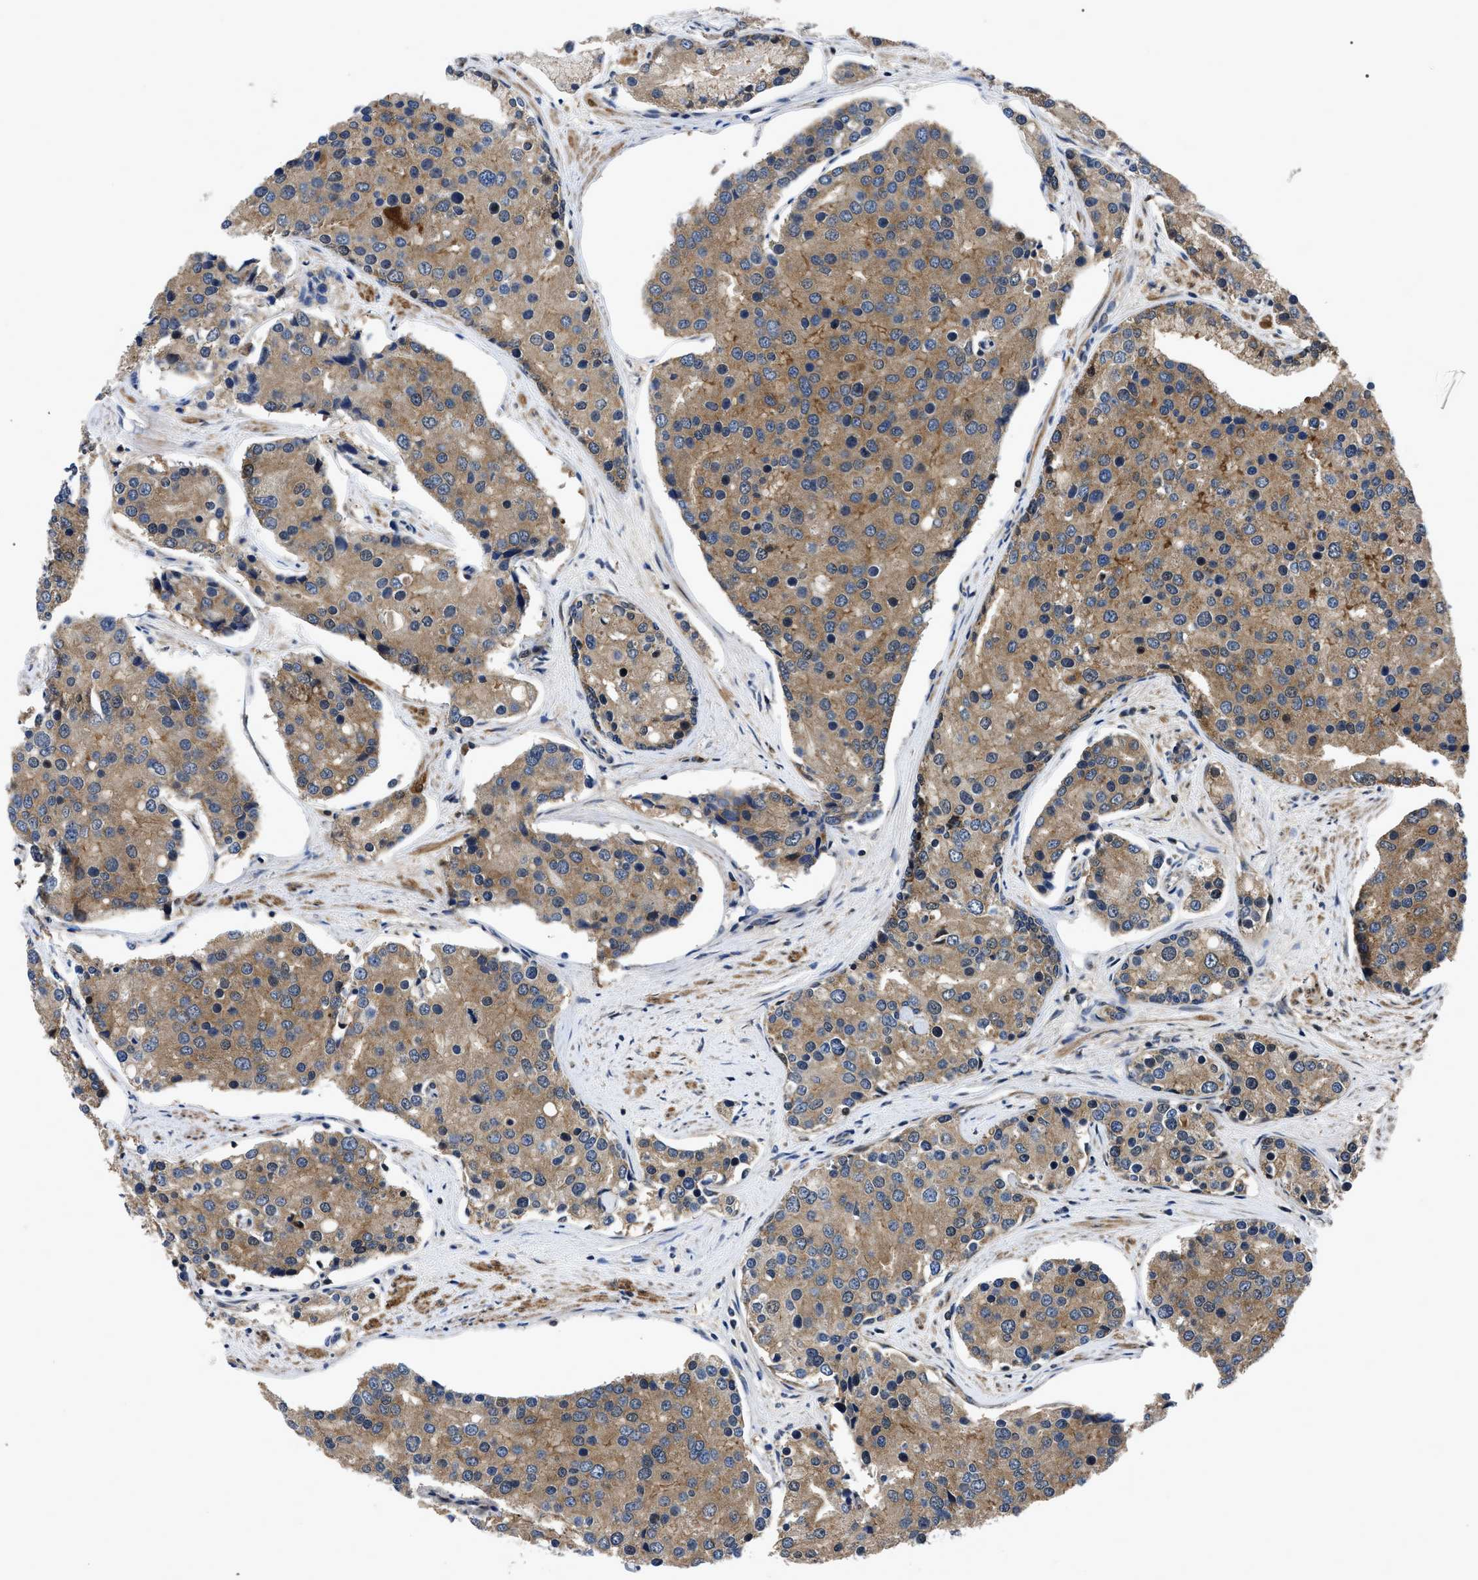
{"staining": {"intensity": "moderate", "quantity": ">75%", "location": "cytoplasmic/membranous"}, "tissue": "prostate cancer", "cell_type": "Tumor cells", "image_type": "cancer", "snomed": [{"axis": "morphology", "description": "Adenocarcinoma, High grade"}, {"axis": "topography", "description": "Prostate"}], "caption": "IHC photomicrograph of prostate high-grade adenocarcinoma stained for a protein (brown), which demonstrates medium levels of moderate cytoplasmic/membranous staining in about >75% of tumor cells.", "gene": "PPWD1", "patient": {"sex": "male", "age": 50}}